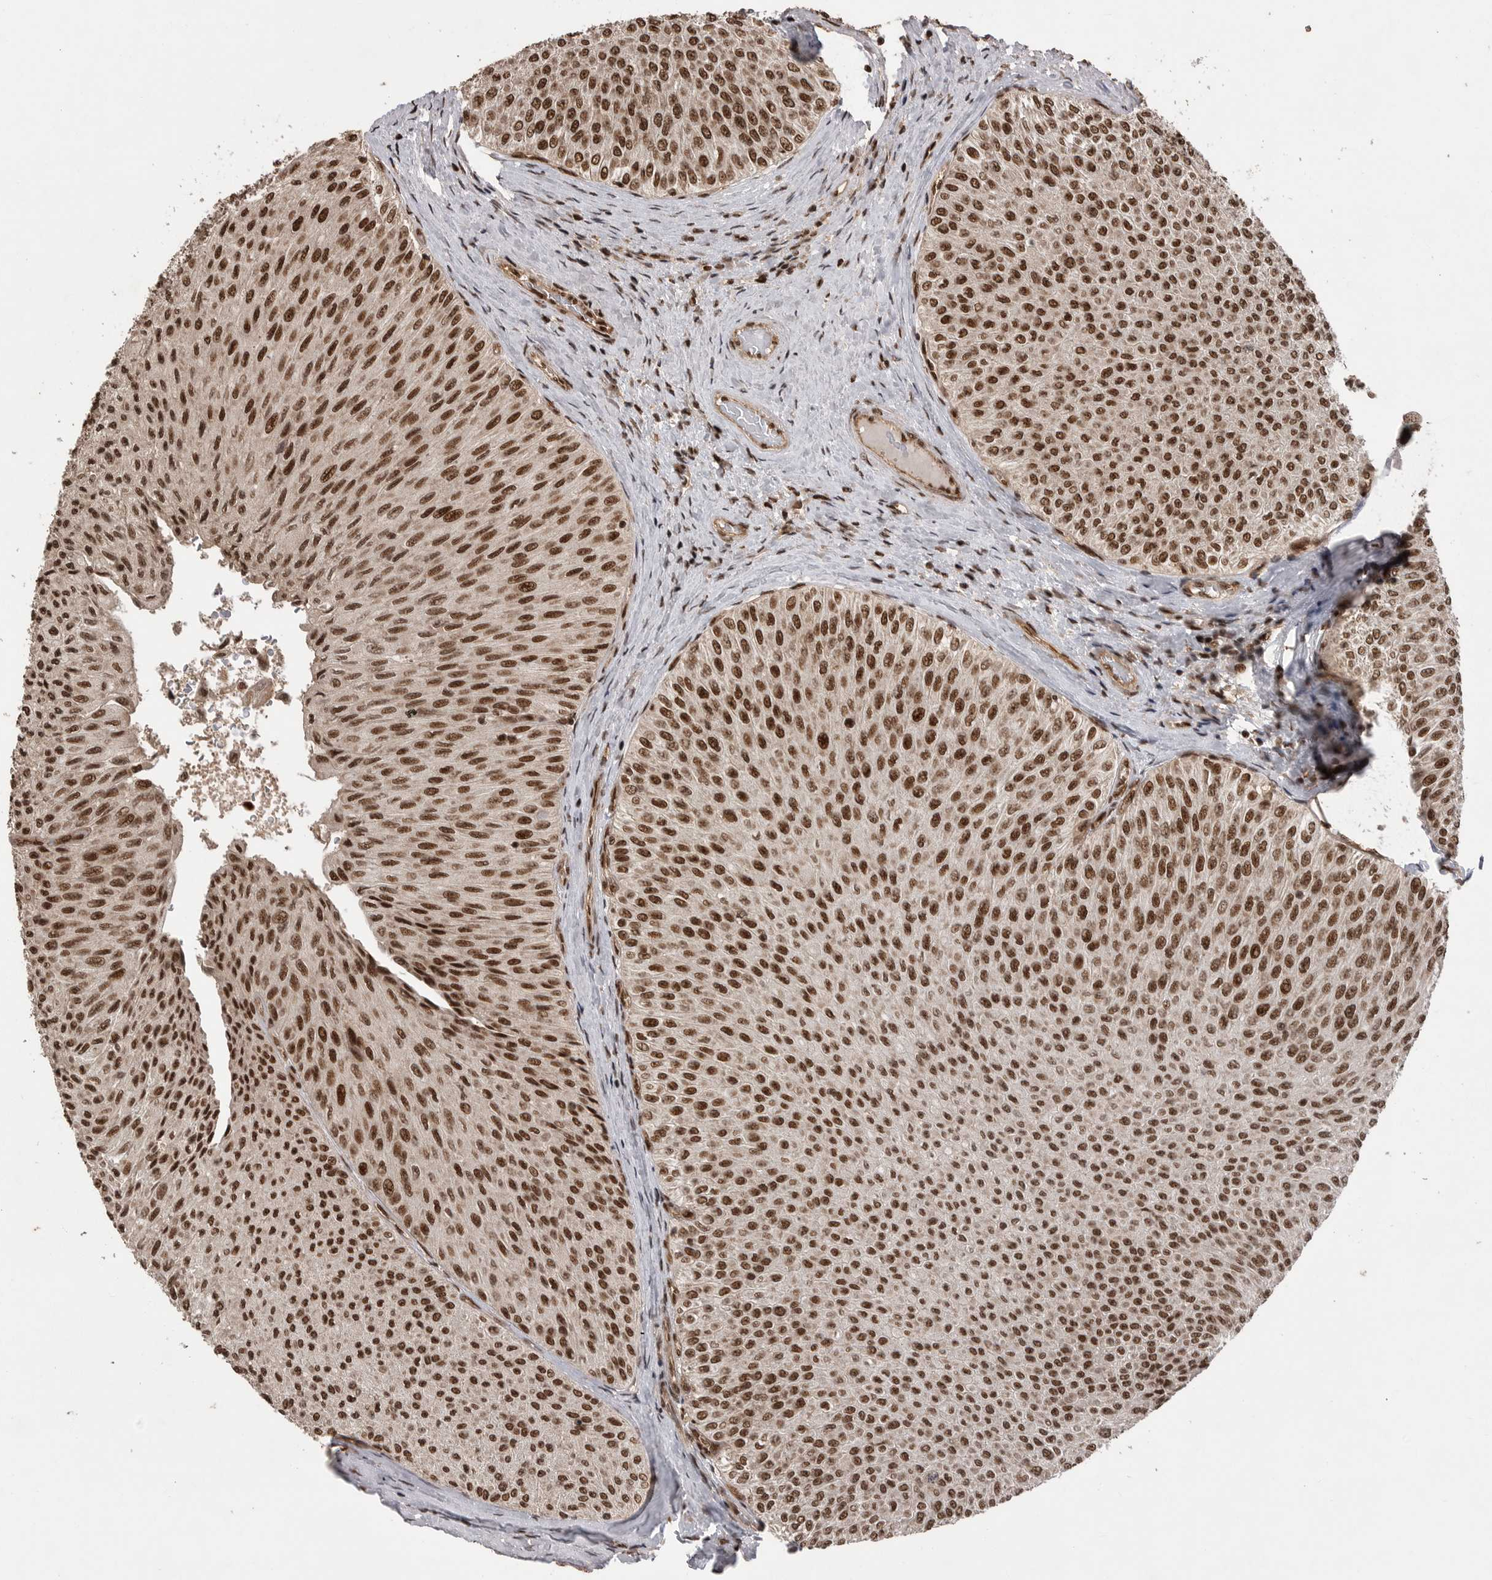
{"staining": {"intensity": "strong", "quantity": ">75%", "location": "nuclear"}, "tissue": "urothelial cancer", "cell_type": "Tumor cells", "image_type": "cancer", "snomed": [{"axis": "morphology", "description": "Urothelial carcinoma, Low grade"}, {"axis": "topography", "description": "Urinary bladder"}], "caption": "Strong nuclear staining is appreciated in approximately >75% of tumor cells in low-grade urothelial carcinoma.", "gene": "PPP1R8", "patient": {"sex": "male", "age": 78}}